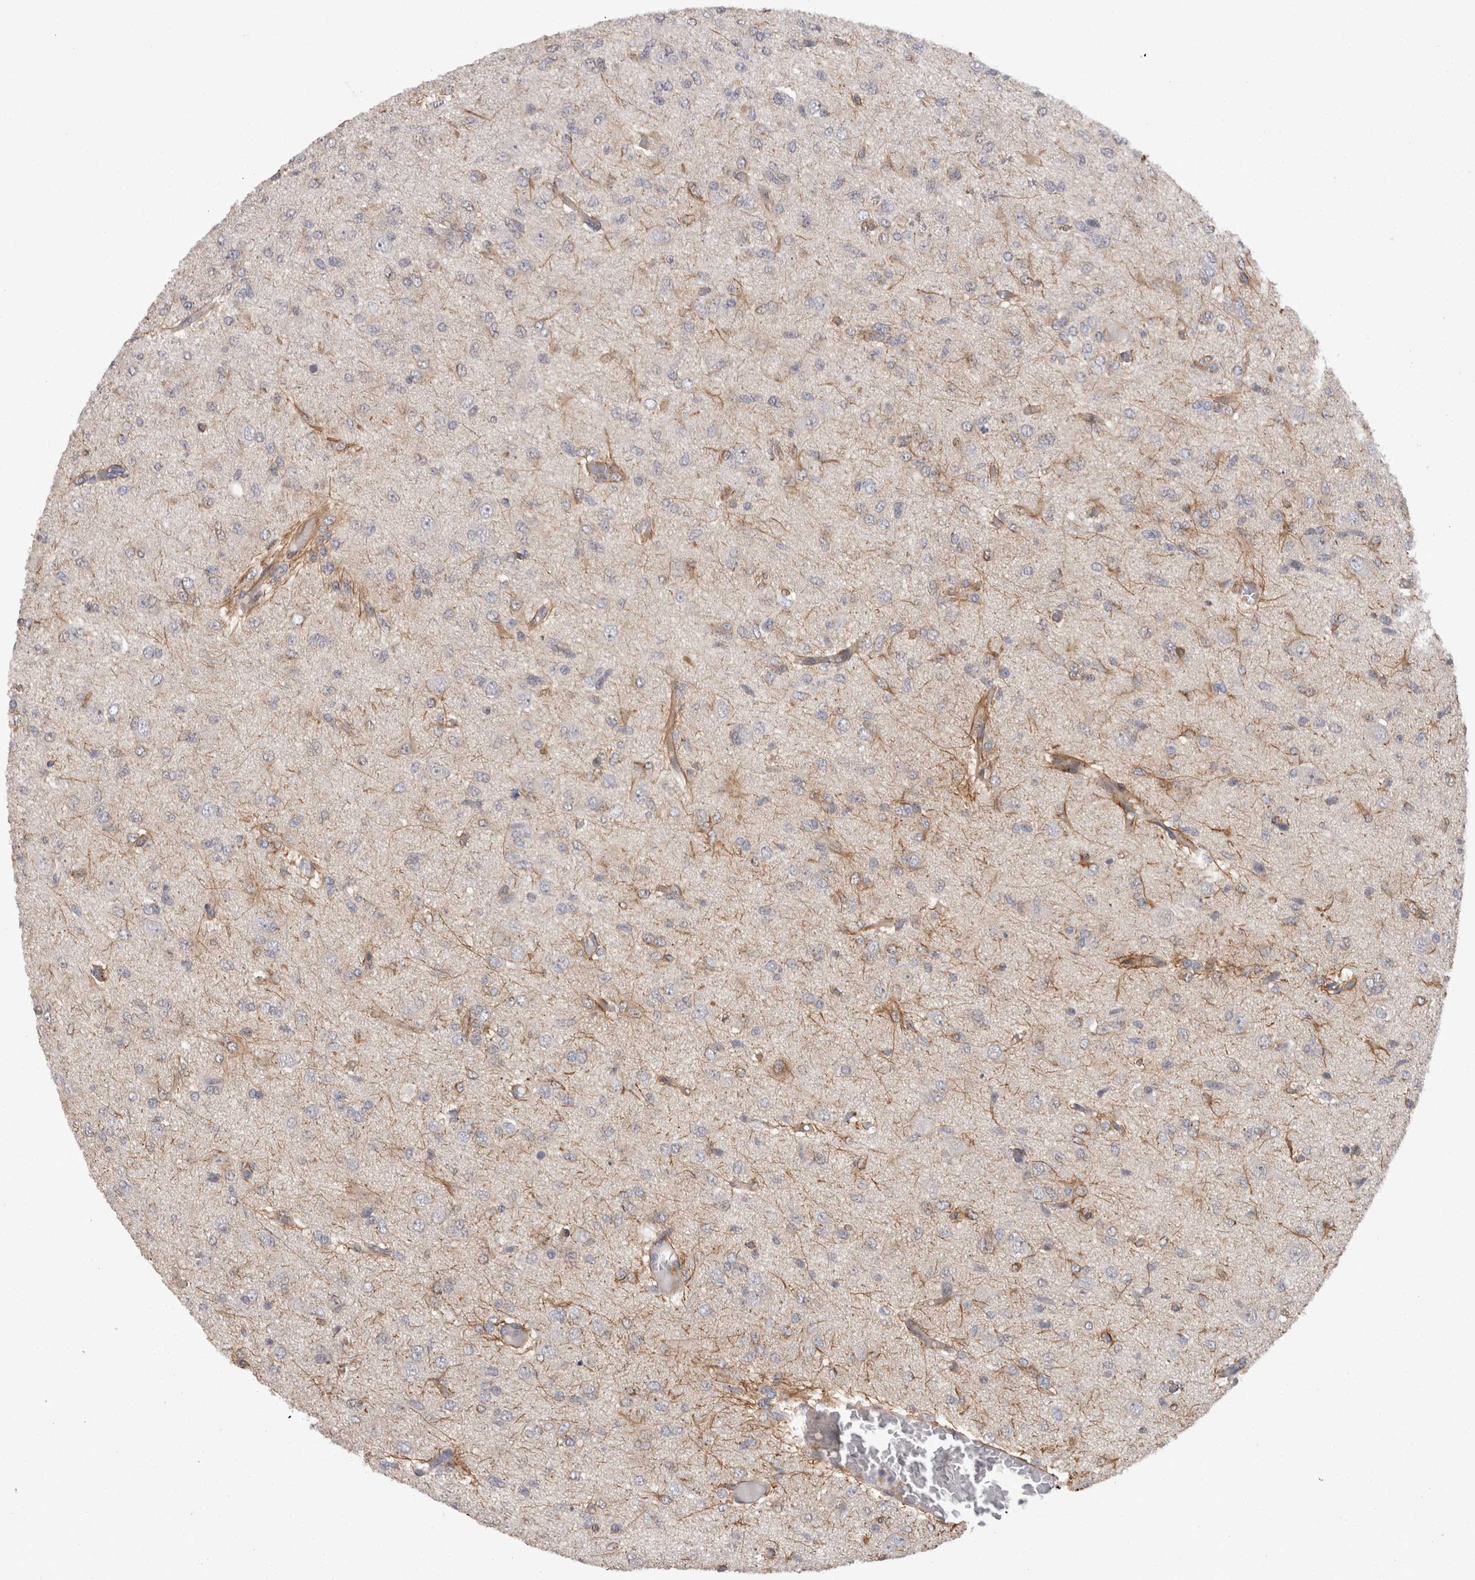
{"staining": {"intensity": "negative", "quantity": "none", "location": "none"}, "tissue": "glioma", "cell_type": "Tumor cells", "image_type": "cancer", "snomed": [{"axis": "morphology", "description": "Glioma, malignant, High grade"}, {"axis": "topography", "description": "Brain"}], "caption": "An immunohistochemistry (IHC) histopathology image of glioma is shown. There is no staining in tumor cells of glioma.", "gene": "RMDN1", "patient": {"sex": "female", "age": 59}}